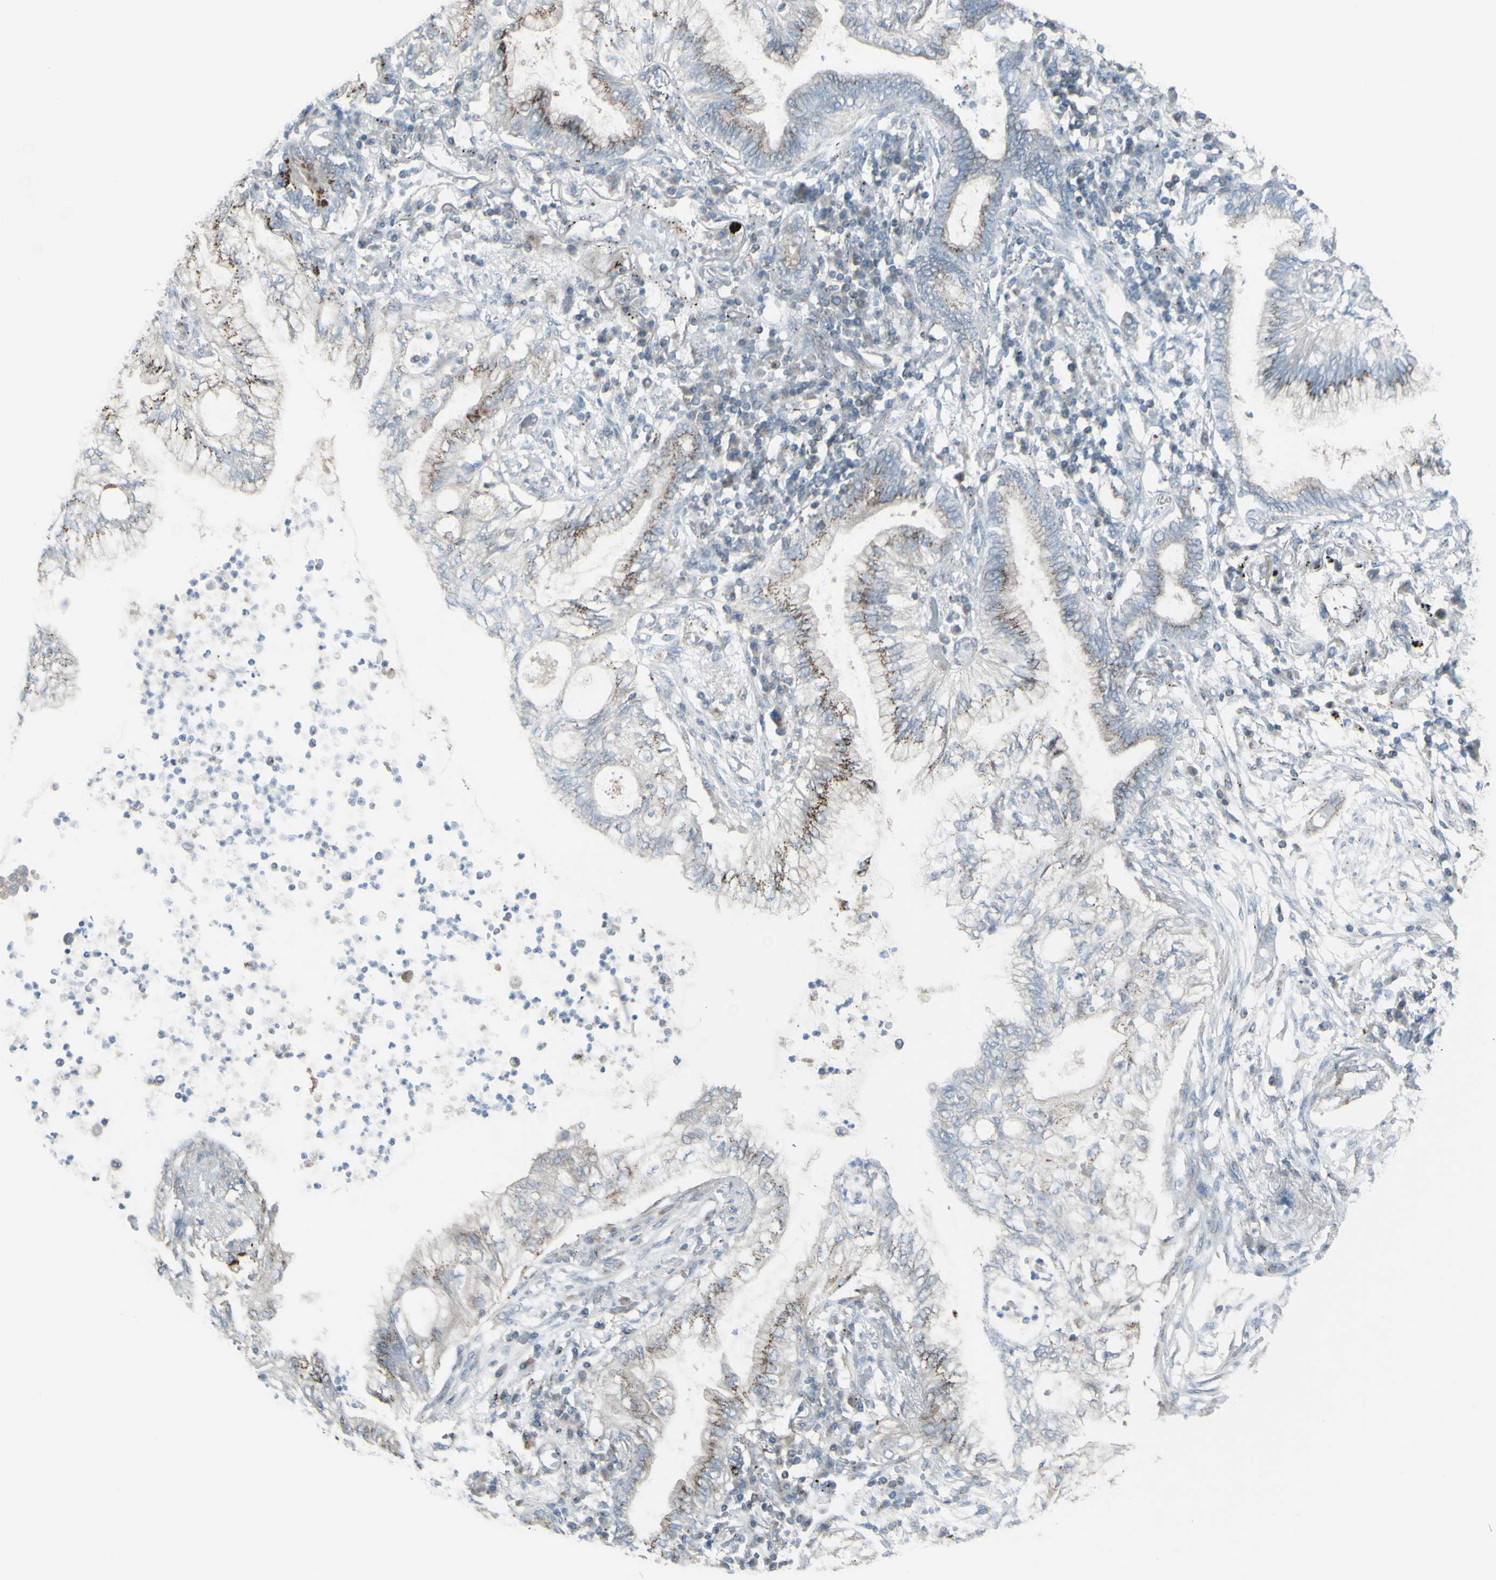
{"staining": {"intensity": "moderate", "quantity": "<25%", "location": "cytoplasmic/membranous"}, "tissue": "lung cancer", "cell_type": "Tumor cells", "image_type": "cancer", "snomed": [{"axis": "morphology", "description": "Normal tissue, NOS"}, {"axis": "morphology", "description": "Adenocarcinoma, NOS"}, {"axis": "topography", "description": "Bronchus"}, {"axis": "topography", "description": "Lung"}], "caption": "Adenocarcinoma (lung) stained for a protein (brown) exhibits moderate cytoplasmic/membranous positive positivity in approximately <25% of tumor cells.", "gene": "GALNT6", "patient": {"sex": "female", "age": 70}}